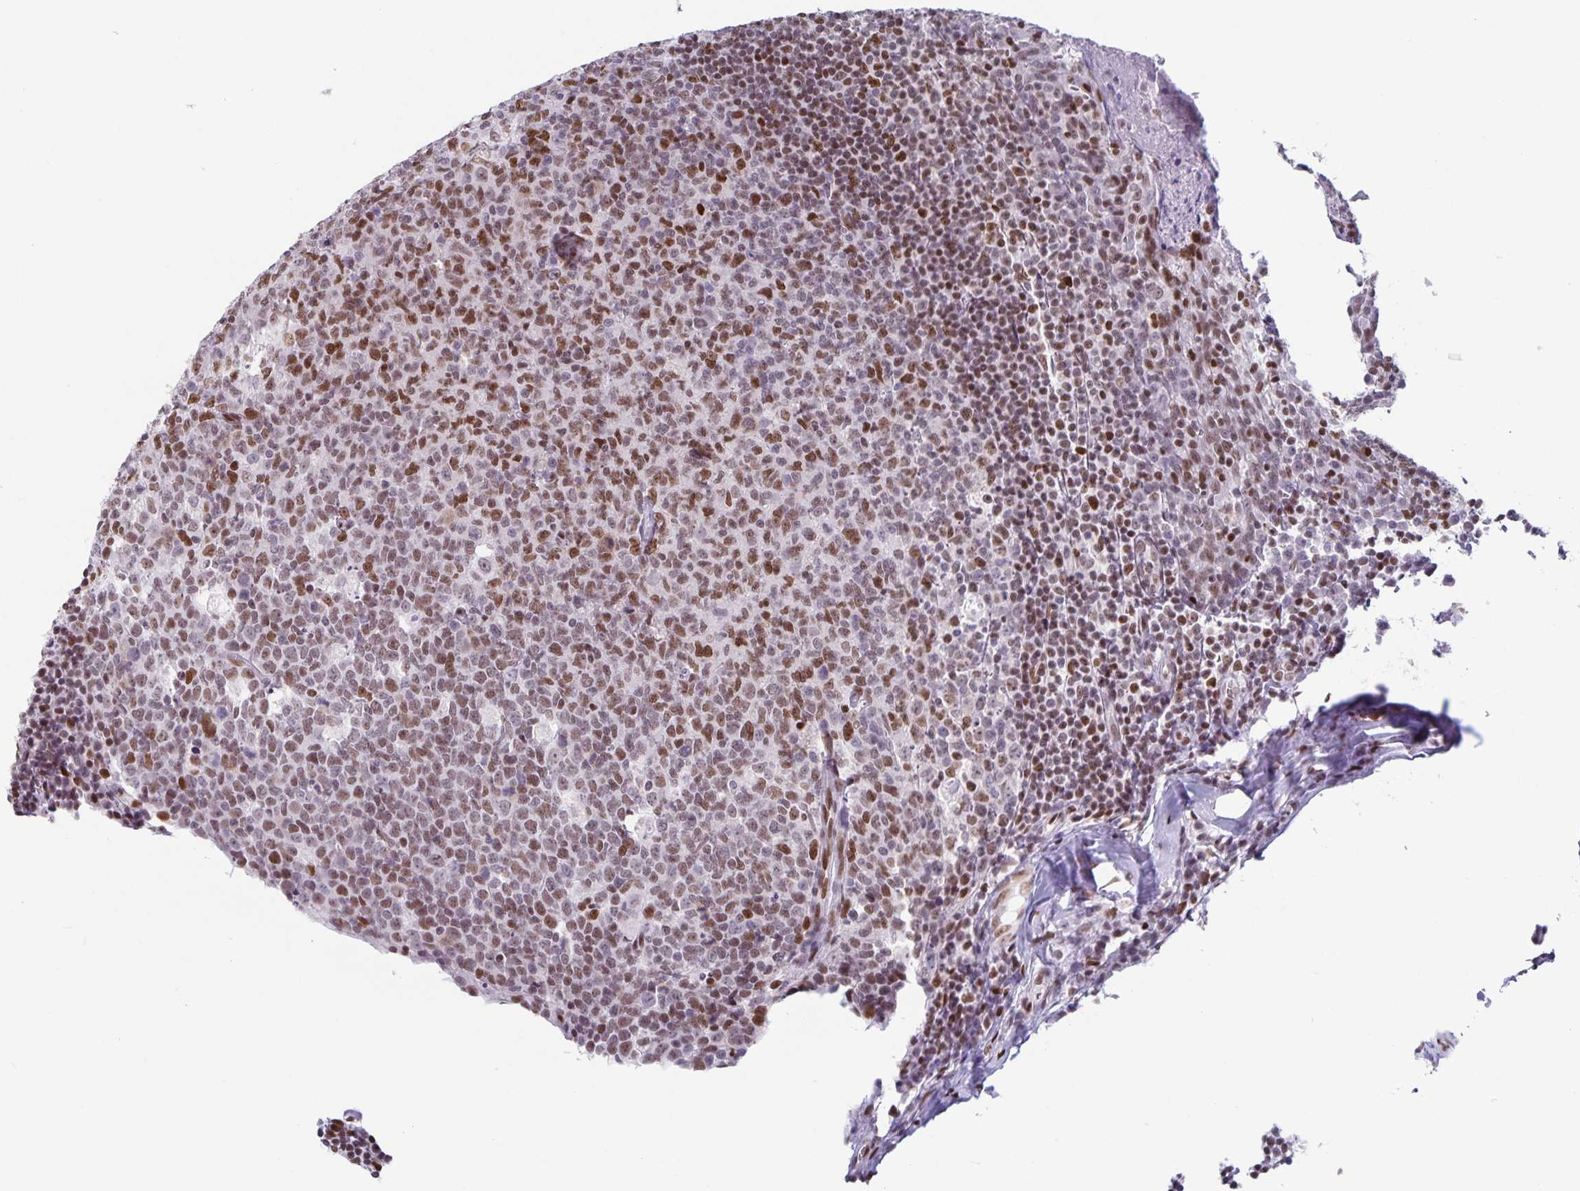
{"staining": {"intensity": "moderate", "quantity": ">75%", "location": "nuclear"}, "tissue": "tonsil", "cell_type": "Germinal center cells", "image_type": "normal", "snomed": [{"axis": "morphology", "description": "Normal tissue, NOS"}, {"axis": "topography", "description": "Tonsil"}], "caption": "Unremarkable tonsil was stained to show a protein in brown. There is medium levels of moderate nuclear expression in about >75% of germinal center cells. (Brightfield microscopy of DAB IHC at high magnification).", "gene": "JUND", "patient": {"sex": "male", "age": 27}}